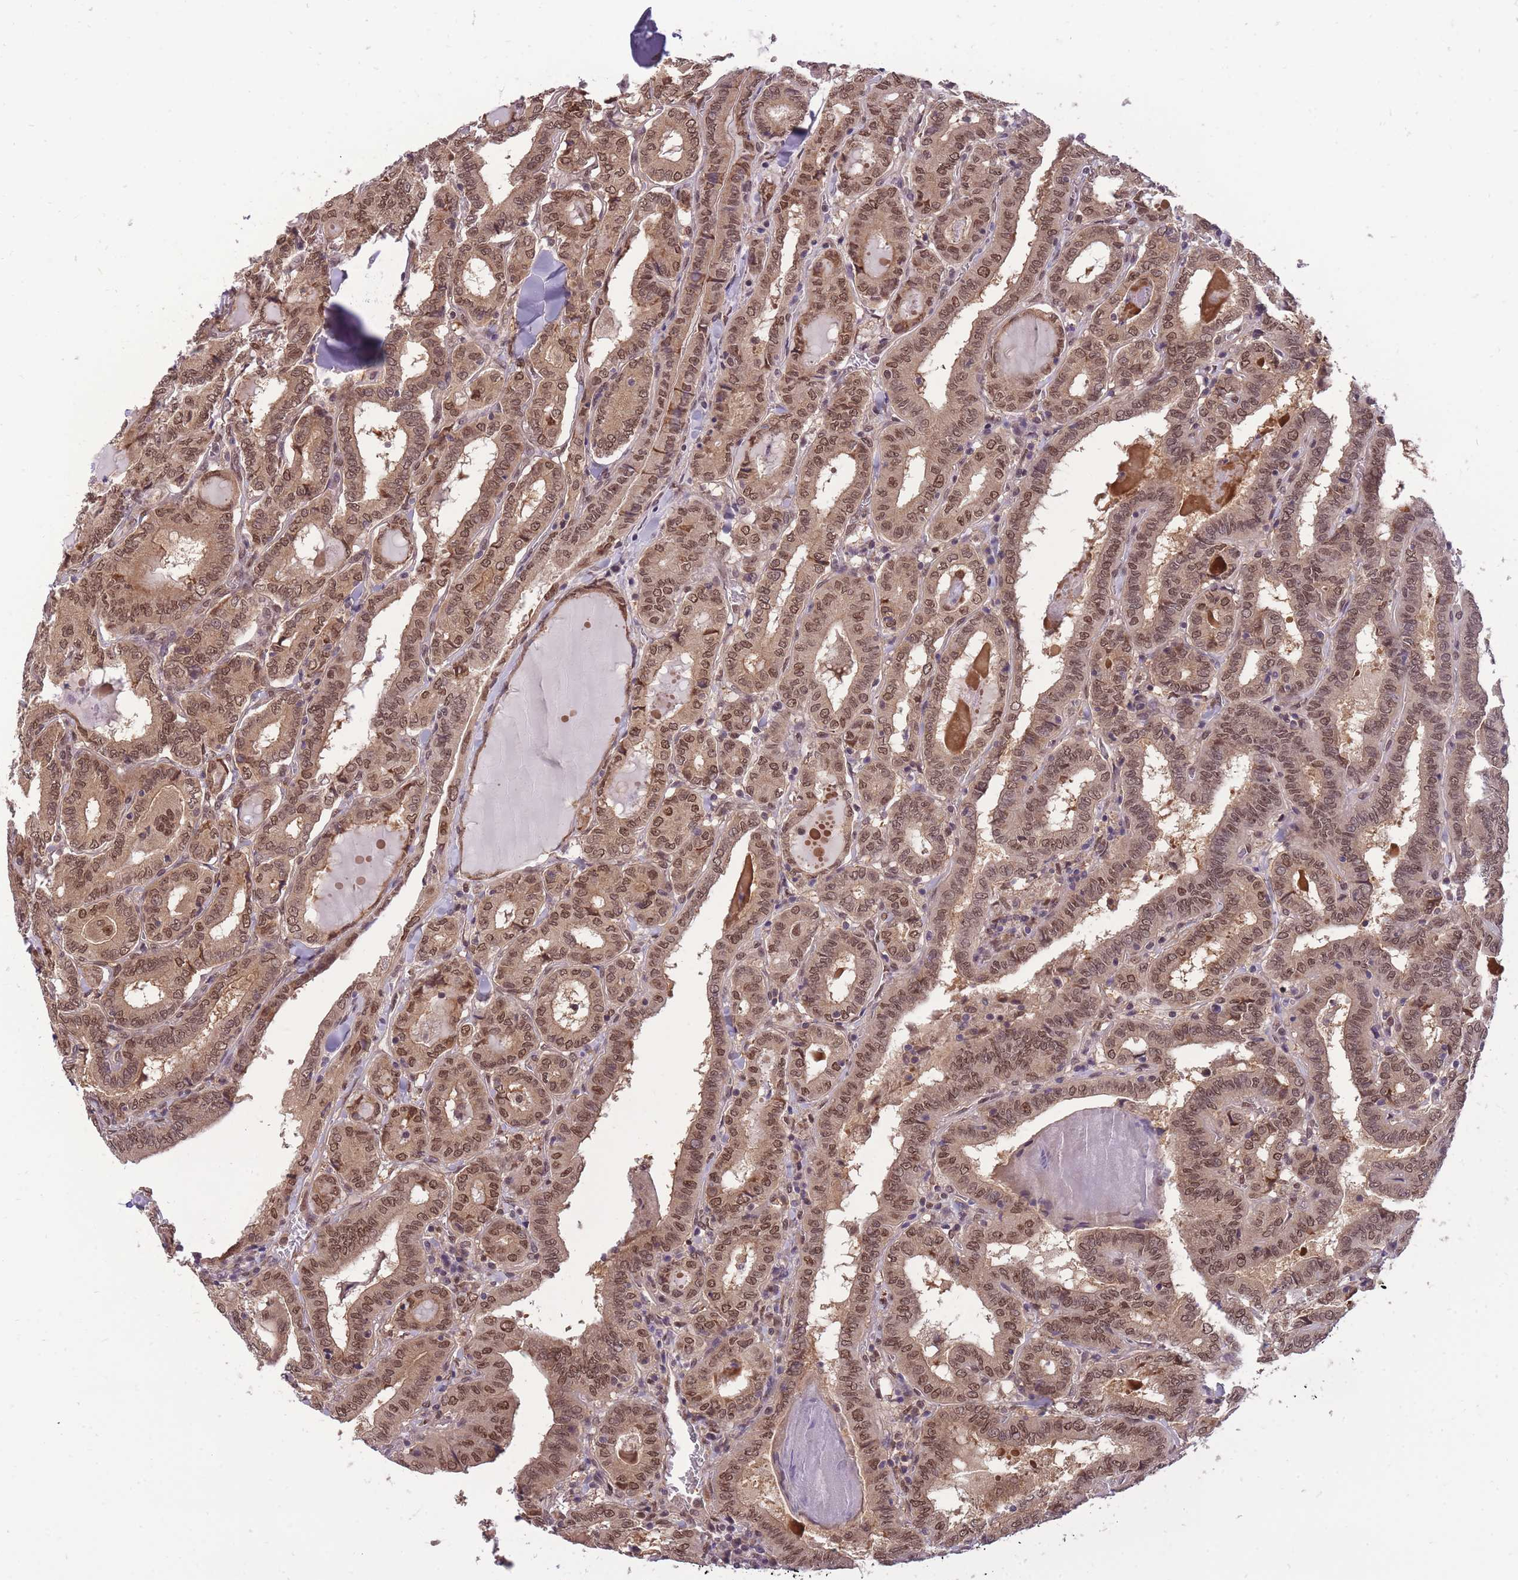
{"staining": {"intensity": "moderate", "quantity": ">75%", "location": "cytoplasmic/membranous,nuclear"}, "tissue": "thyroid cancer", "cell_type": "Tumor cells", "image_type": "cancer", "snomed": [{"axis": "morphology", "description": "Papillary adenocarcinoma, NOS"}, {"axis": "topography", "description": "Thyroid gland"}], "caption": "Thyroid cancer stained with a brown dye exhibits moderate cytoplasmic/membranous and nuclear positive positivity in about >75% of tumor cells.", "gene": "CDIP1", "patient": {"sex": "female", "age": 72}}